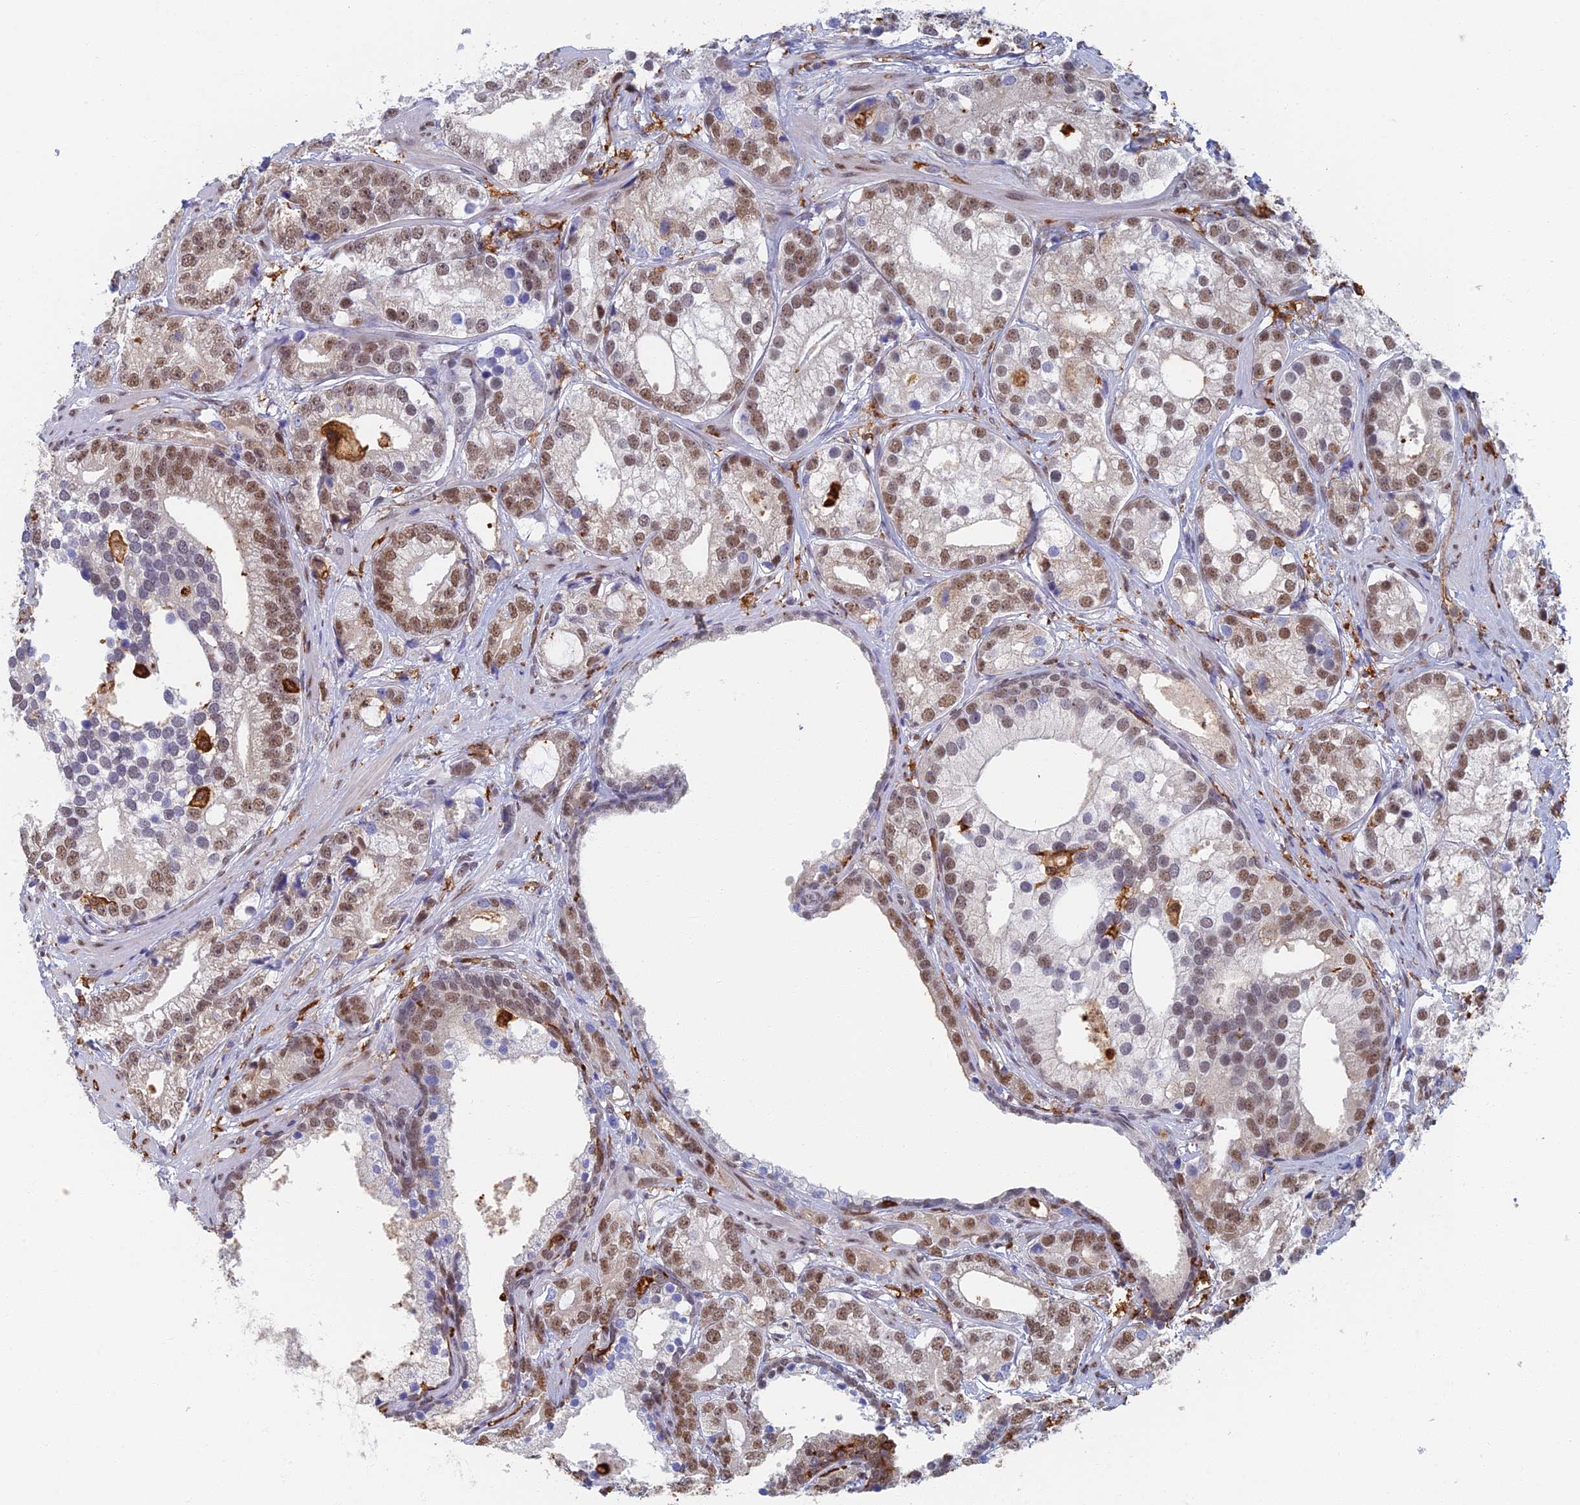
{"staining": {"intensity": "moderate", "quantity": ">75%", "location": "nuclear"}, "tissue": "prostate cancer", "cell_type": "Tumor cells", "image_type": "cancer", "snomed": [{"axis": "morphology", "description": "Adenocarcinoma, High grade"}, {"axis": "topography", "description": "Prostate"}], "caption": "Moderate nuclear staining for a protein is present in about >75% of tumor cells of prostate cancer using IHC.", "gene": "GPATCH1", "patient": {"sex": "male", "age": 75}}